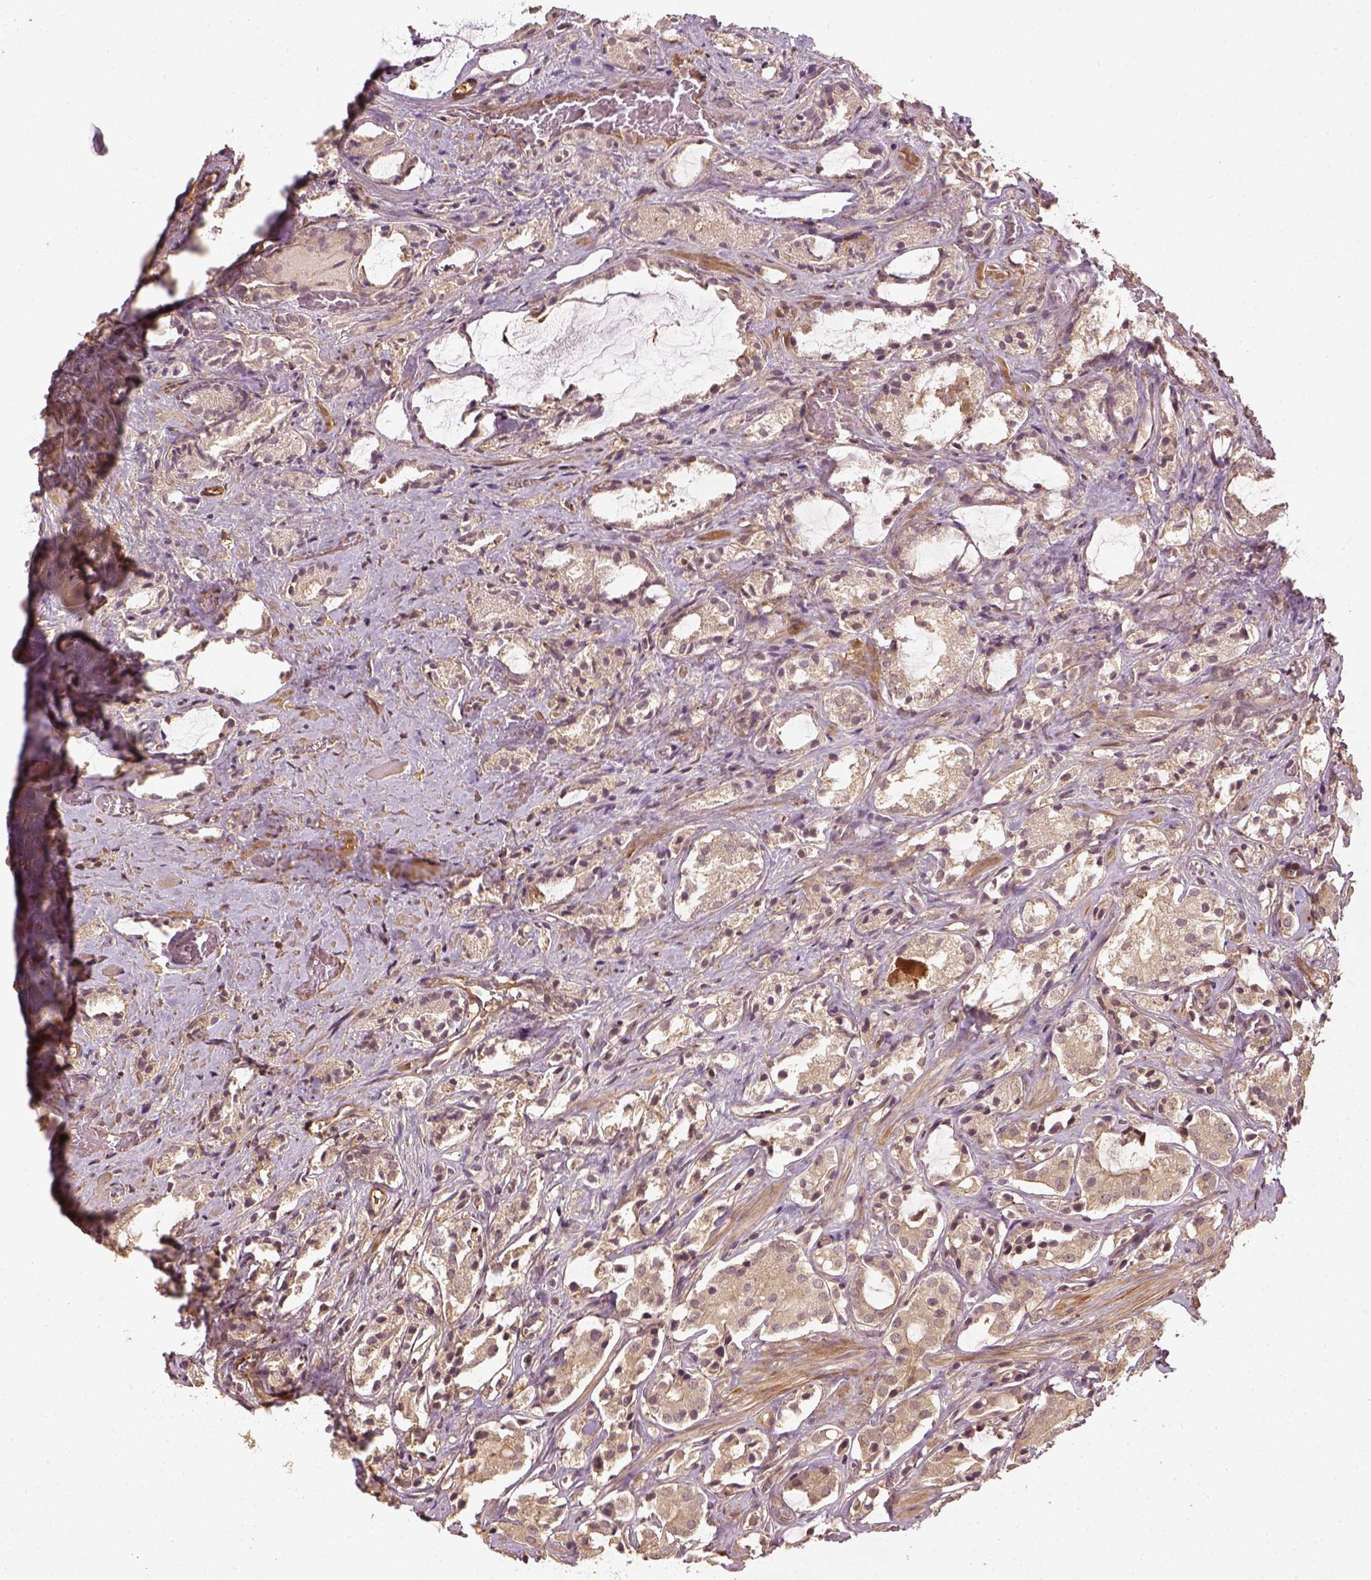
{"staining": {"intensity": "moderate", "quantity": ">75%", "location": "cytoplasmic/membranous"}, "tissue": "prostate cancer", "cell_type": "Tumor cells", "image_type": "cancer", "snomed": [{"axis": "morphology", "description": "Adenocarcinoma, NOS"}, {"axis": "topography", "description": "Prostate"}], "caption": "DAB immunohistochemical staining of human prostate adenocarcinoma shows moderate cytoplasmic/membranous protein staining in about >75% of tumor cells.", "gene": "VEGFA", "patient": {"sex": "male", "age": 66}}